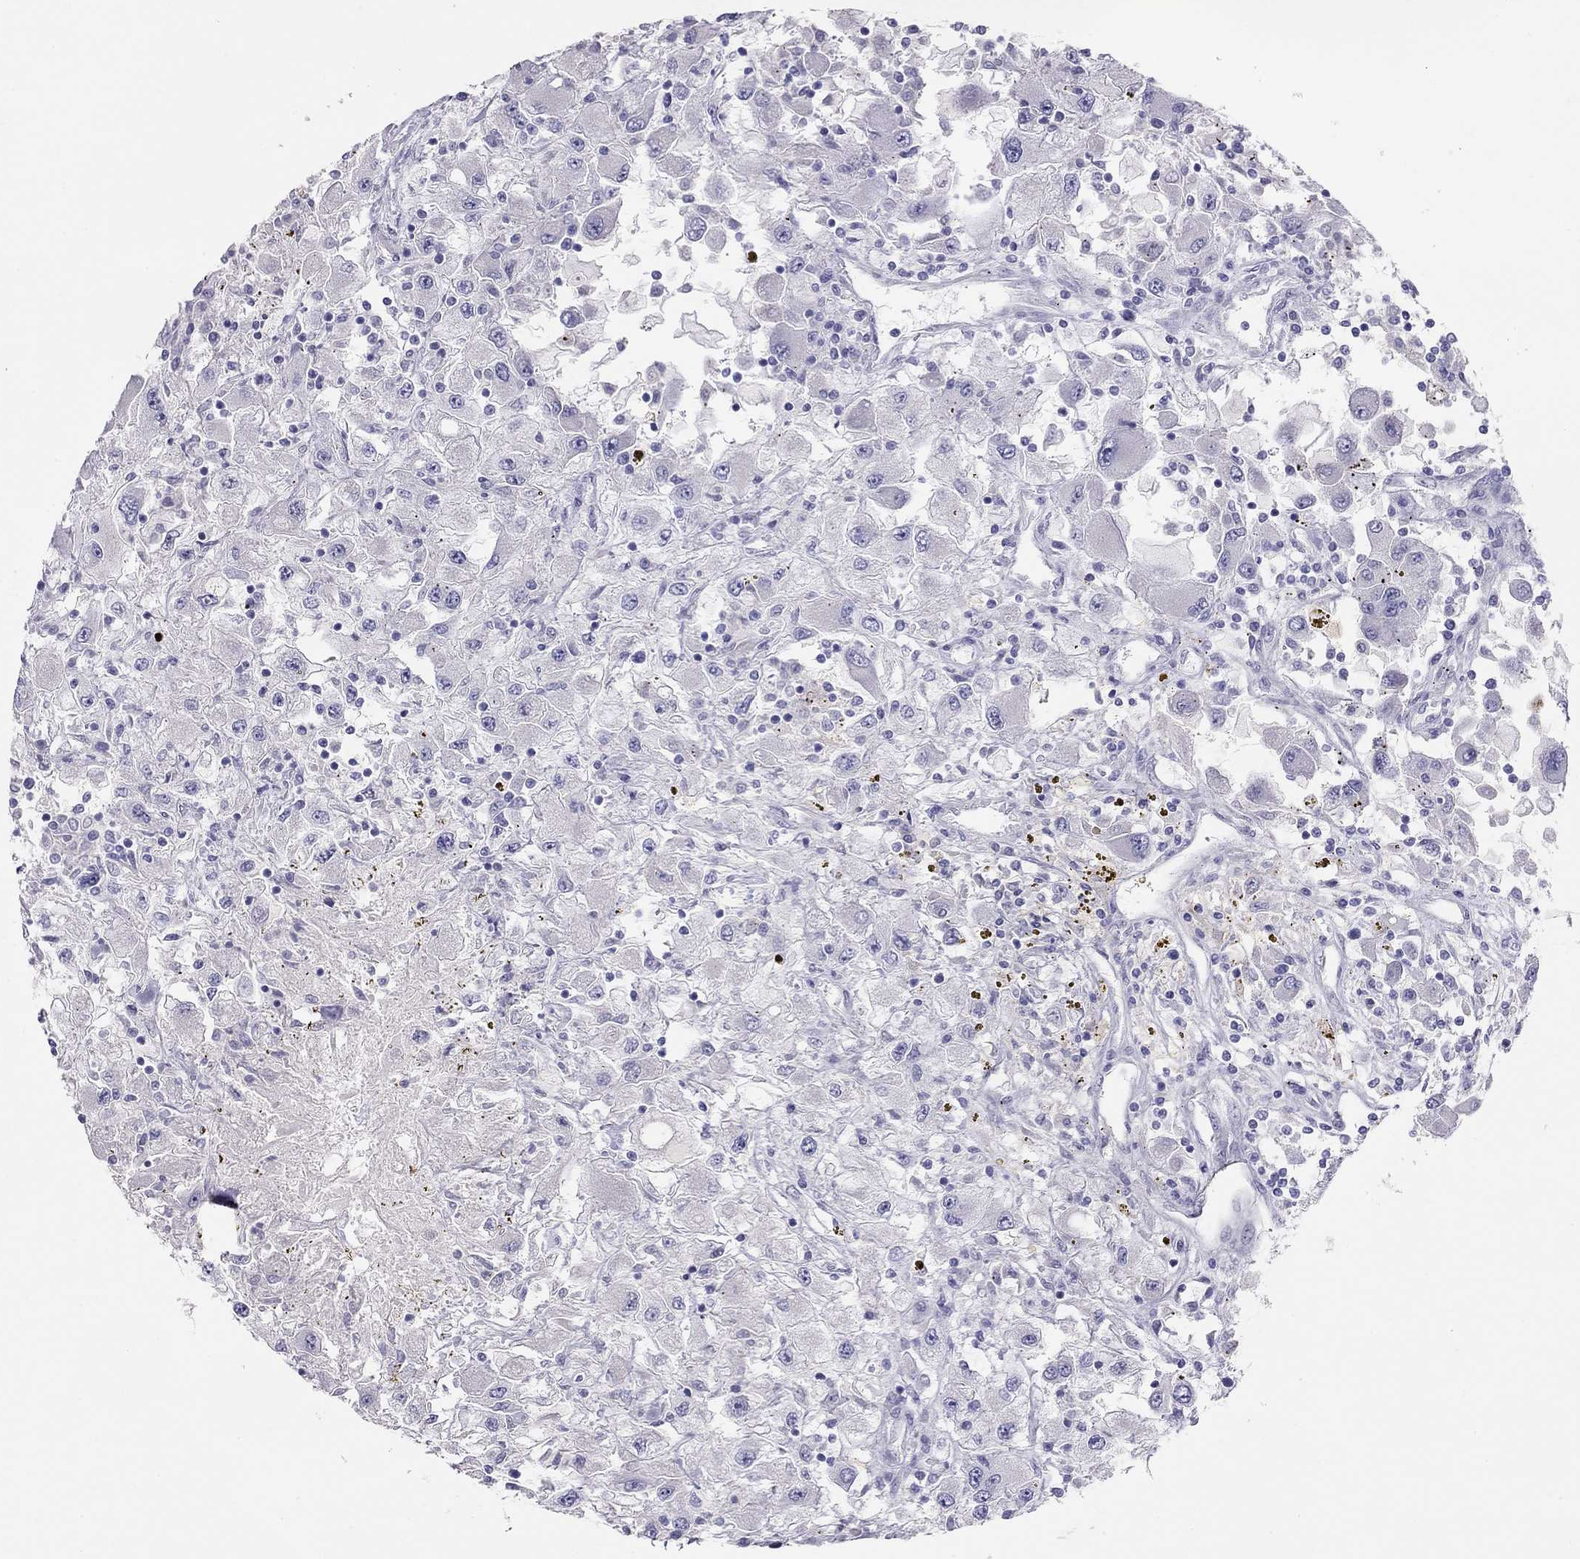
{"staining": {"intensity": "negative", "quantity": "none", "location": "none"}, "tissue": "renal cancer", "cell_type": "Tumor cells", "image_type": "cancer", "snomed": [{"axis": "morphology", "description": "Adenocarcinoma, NOS"}, {"axis": "topography", "description": "Kidney"}], "caption": "Protein analysis of adenocarcinoma (renal) displays no significant positivity in tumor cells. (Stains: DAB IHC with hematoxylin counter stain, Microscopy: brightfield microscopy at high magnification).", "gene": "KCNV2", "patient": {"sex": "female", "age": 67}}